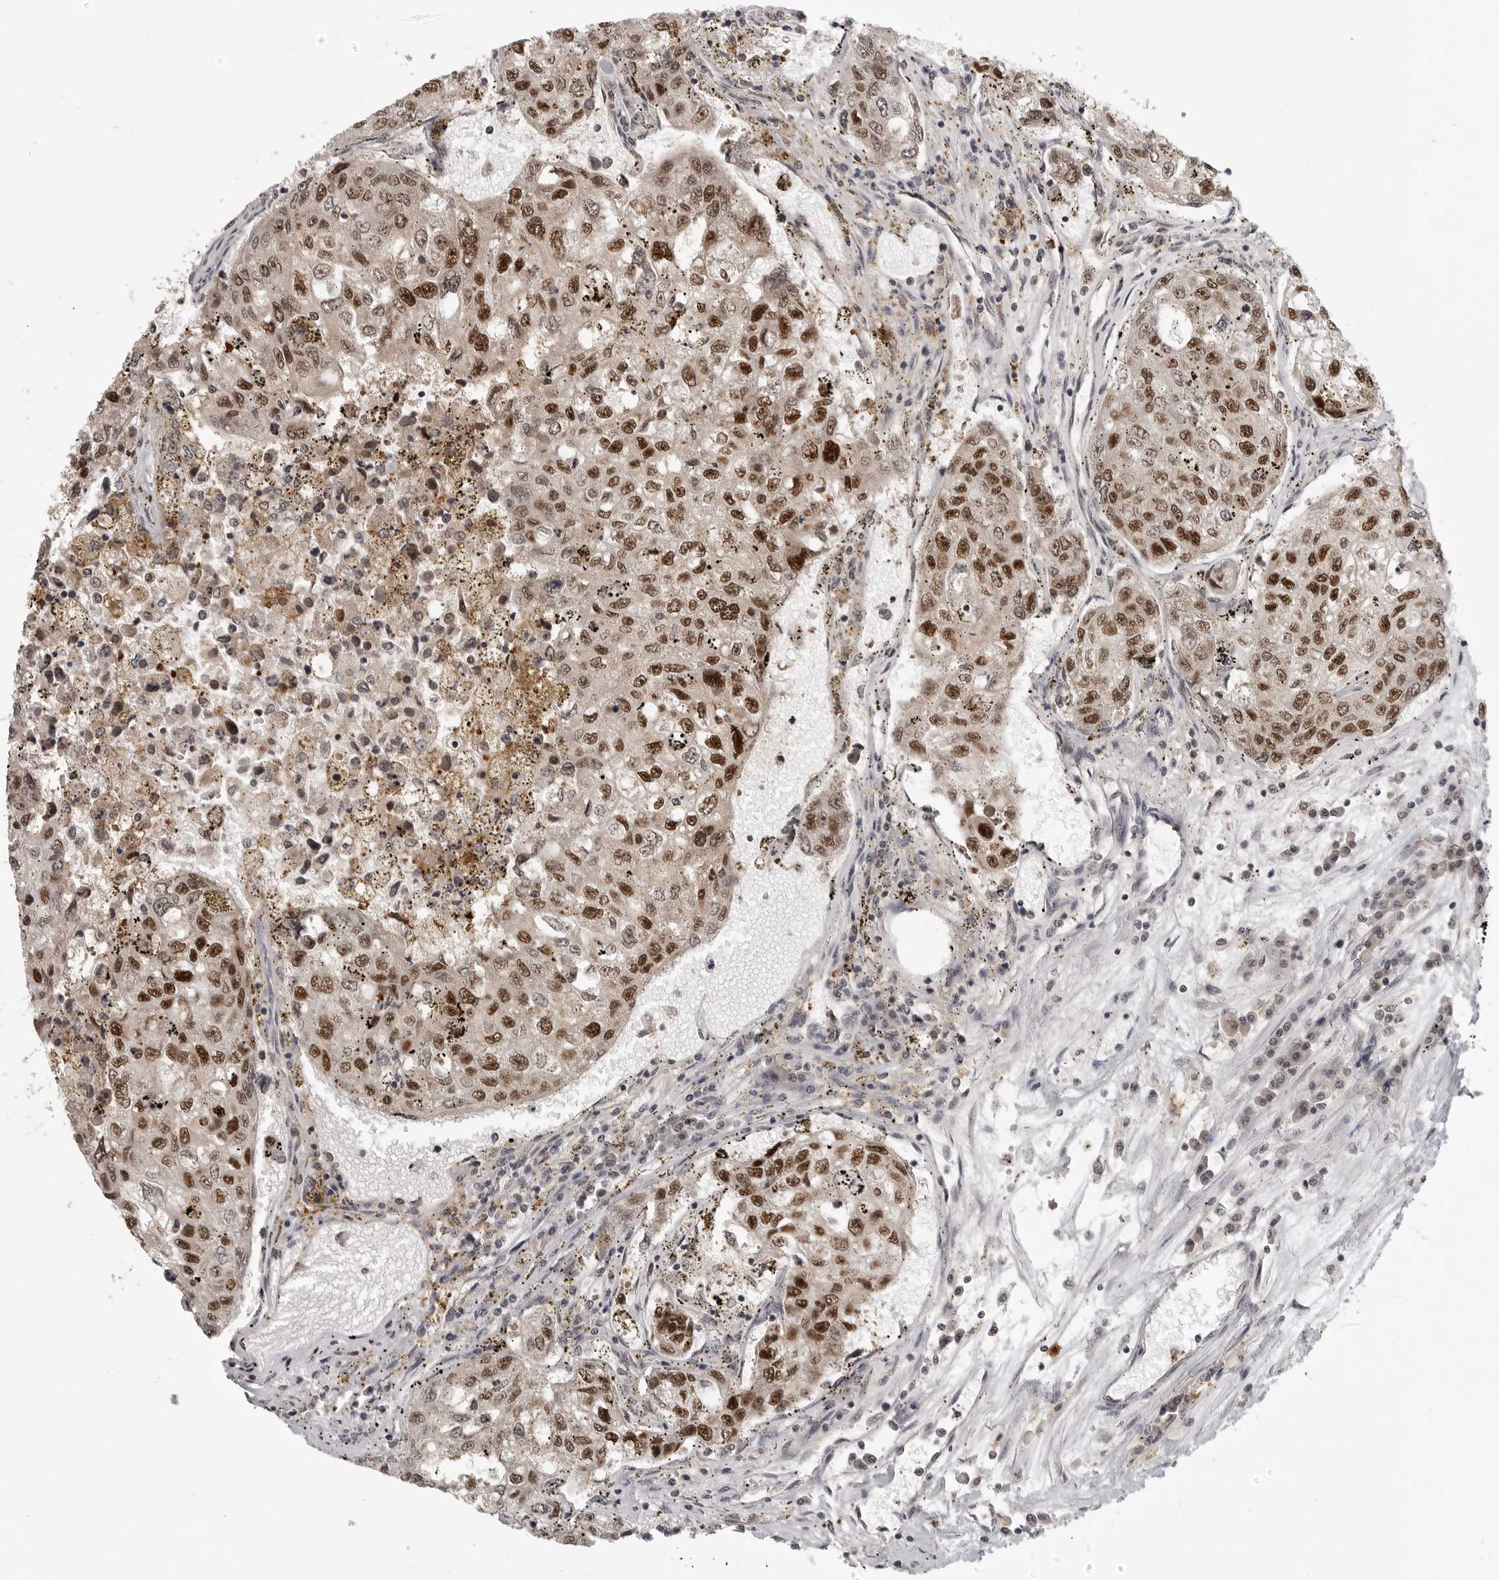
{"staining": {"intensity": "strong", "quantity": ">75%", "location": "nuclear"}, "tissue": "urothelial cancer", "cell_type": "Tumor cells", "image_type": "cancer", "snomed": [{"axis": "morphology", "description": "Urothelial carcinoma, High grade"}, {"axis": "topography", "description": "Lymph node"}, {"axis": "topography", "description": "Urinary bladder"}], "caption": "The immunohistochemical stain highlights strong nuclear expression in tumor cells of high-grade urothelial carcinoma tissue.", "gene": "PEG3", "patient": {"sex": "male", "age": 51}}